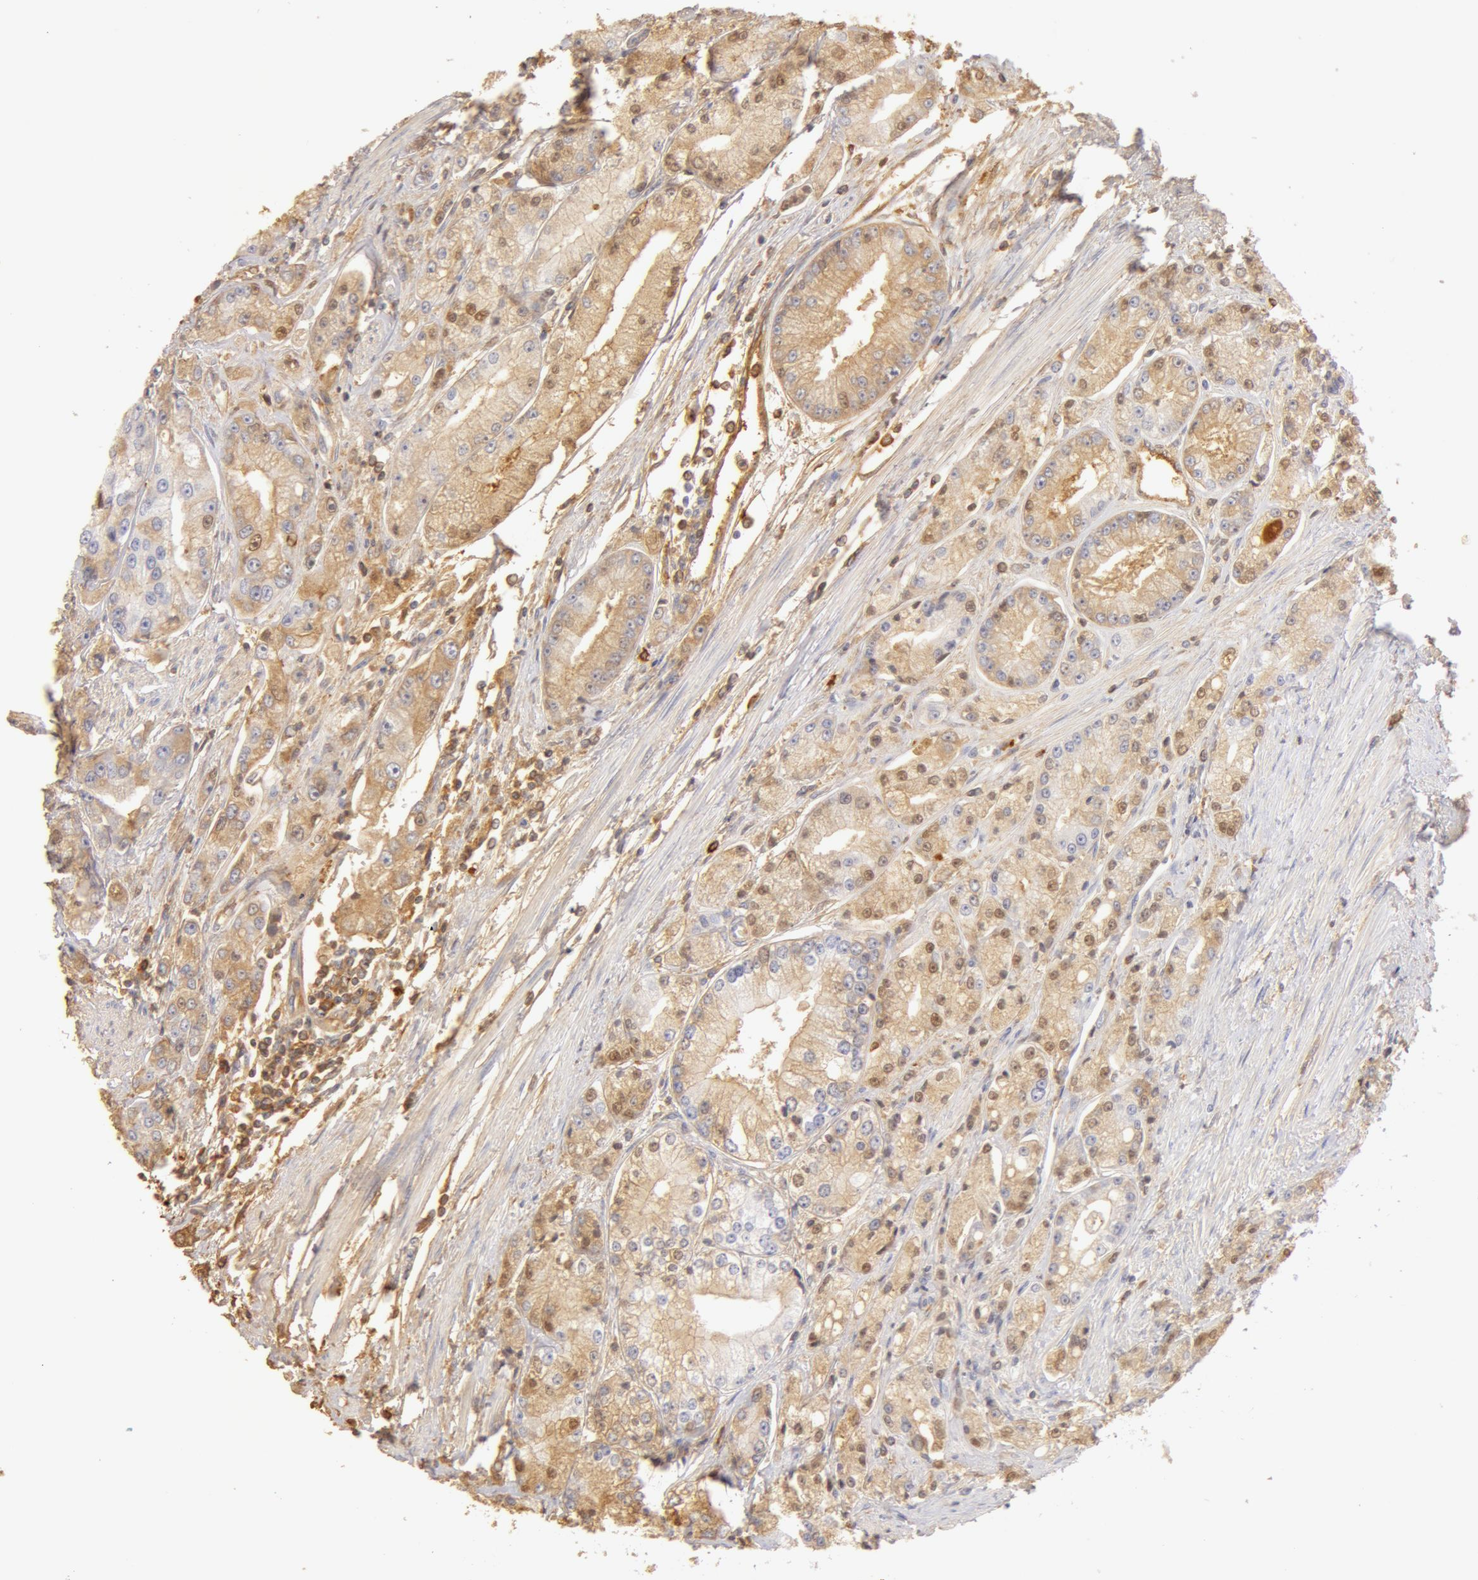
{"staining": {"intensity": "weak", "quantity": ">75%", "location": "cytoplasmic/membranous,nuclear"}, "tissue": "prostate cancer", "cell_type": "Tumor cells", "image_type": "cancer", "snomed": [{"axis": "morphology", "description": "Adenocarcinoma, Medium grade"}, {"axis": "topography", "description": "Prostate"}], "caption": "A brown stain labels weak cytoplasmic/membranous and nuclear expression of a protein in human prostate cancer tumor cells. (DAB (3,3'-diaminobenzidine) = brown stain, brightfield microscopy at high magnification).", "gene": "TF", "patient": {"sex": "male", "age": 72}}